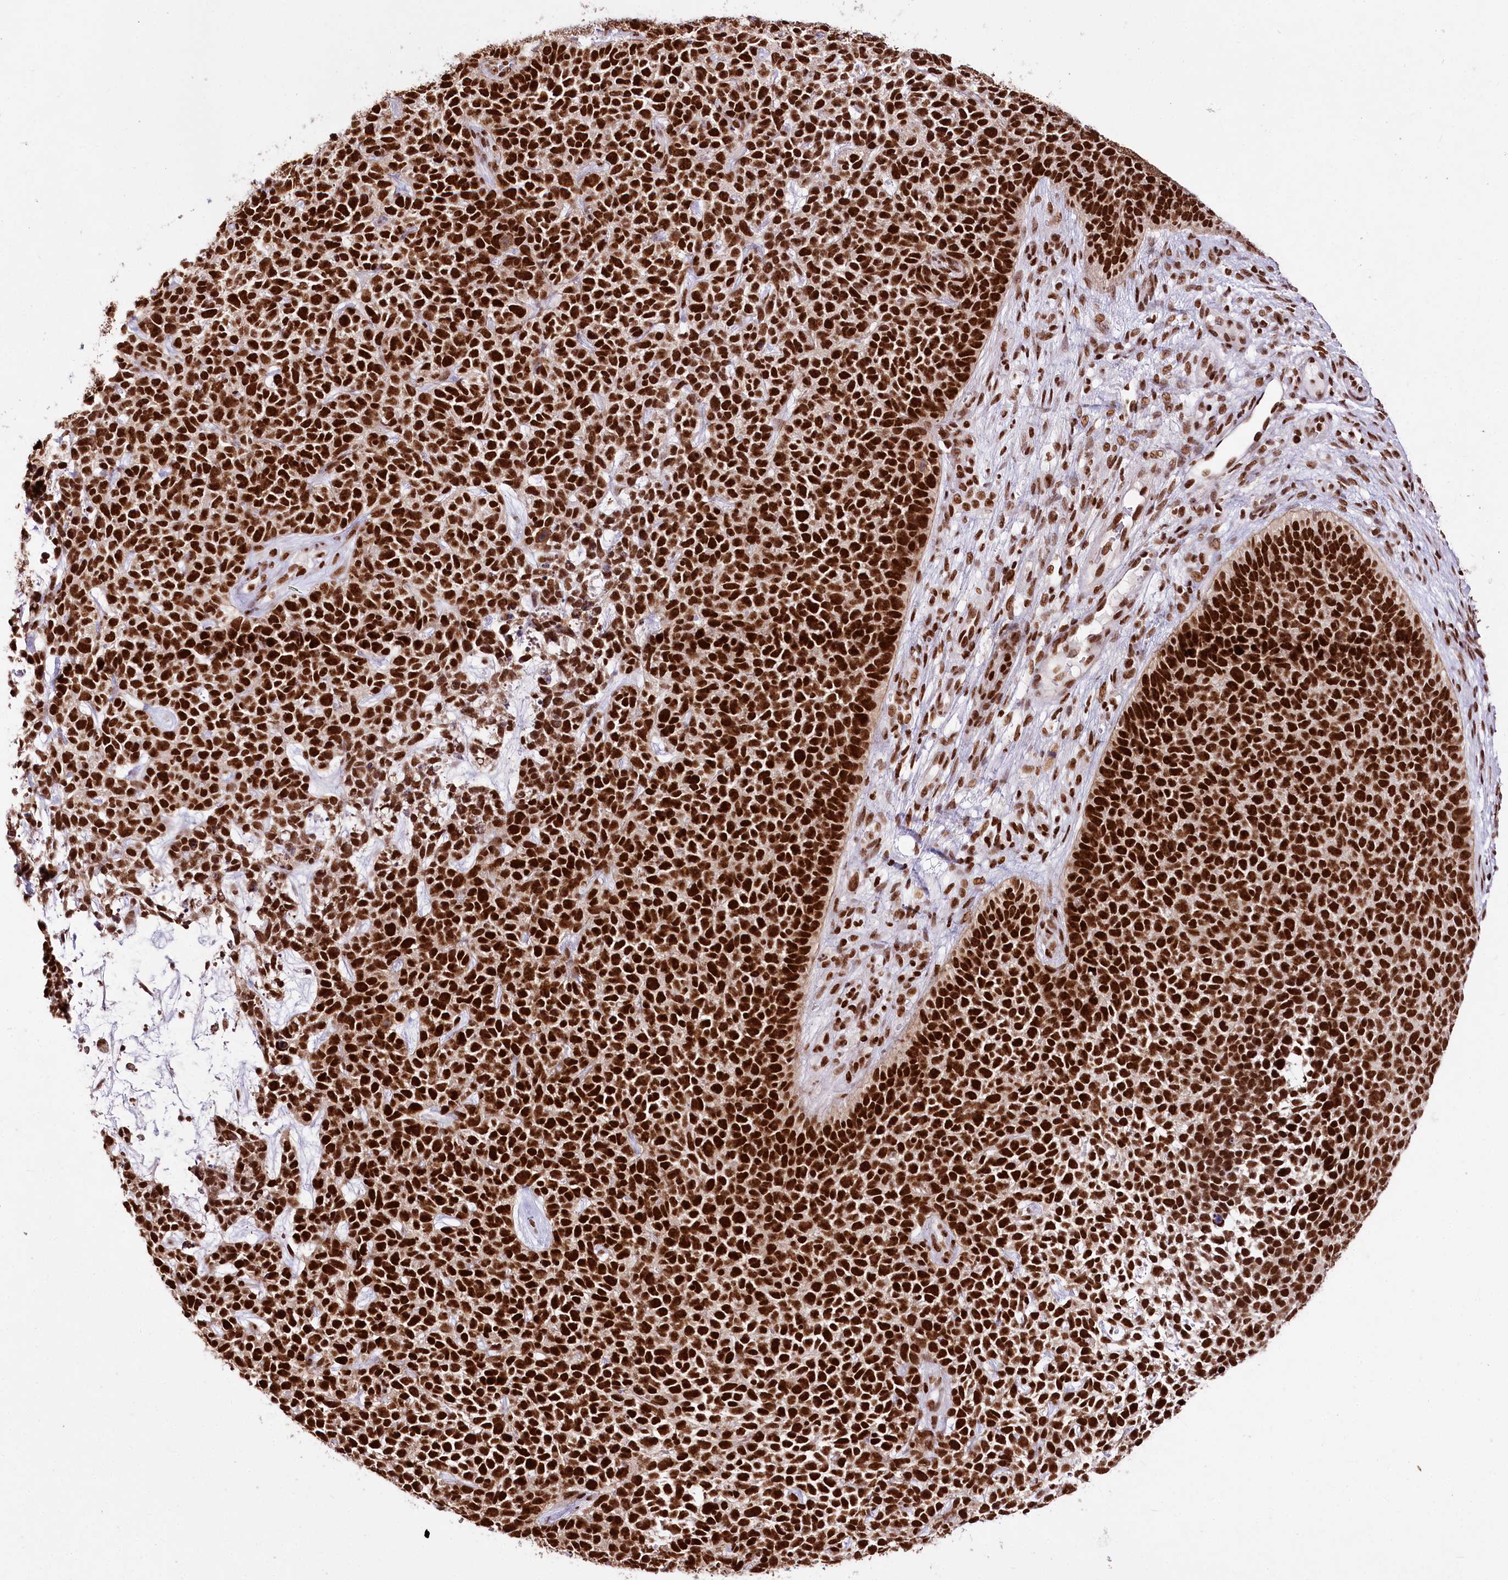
{"staining": {"intensity": "strong", "quantity": ">75%", "location": "nuclear"}, "tissue": "skin cancer", "cell_type": "Tumor cells", "image_type": "cancer", "snomed": [{"axis": "morphology", "description": "Basal cell carcinoma"}, {"axis": "topography", "description": "Skin"}], "caption": "The micrograph shows staining of skin basal cell carcinoma, revealing strong nuclear protein staining (brown color) within tumor cells.", "gene": "SMARCE1", "patient": {"sex": "female", "age": 84}}